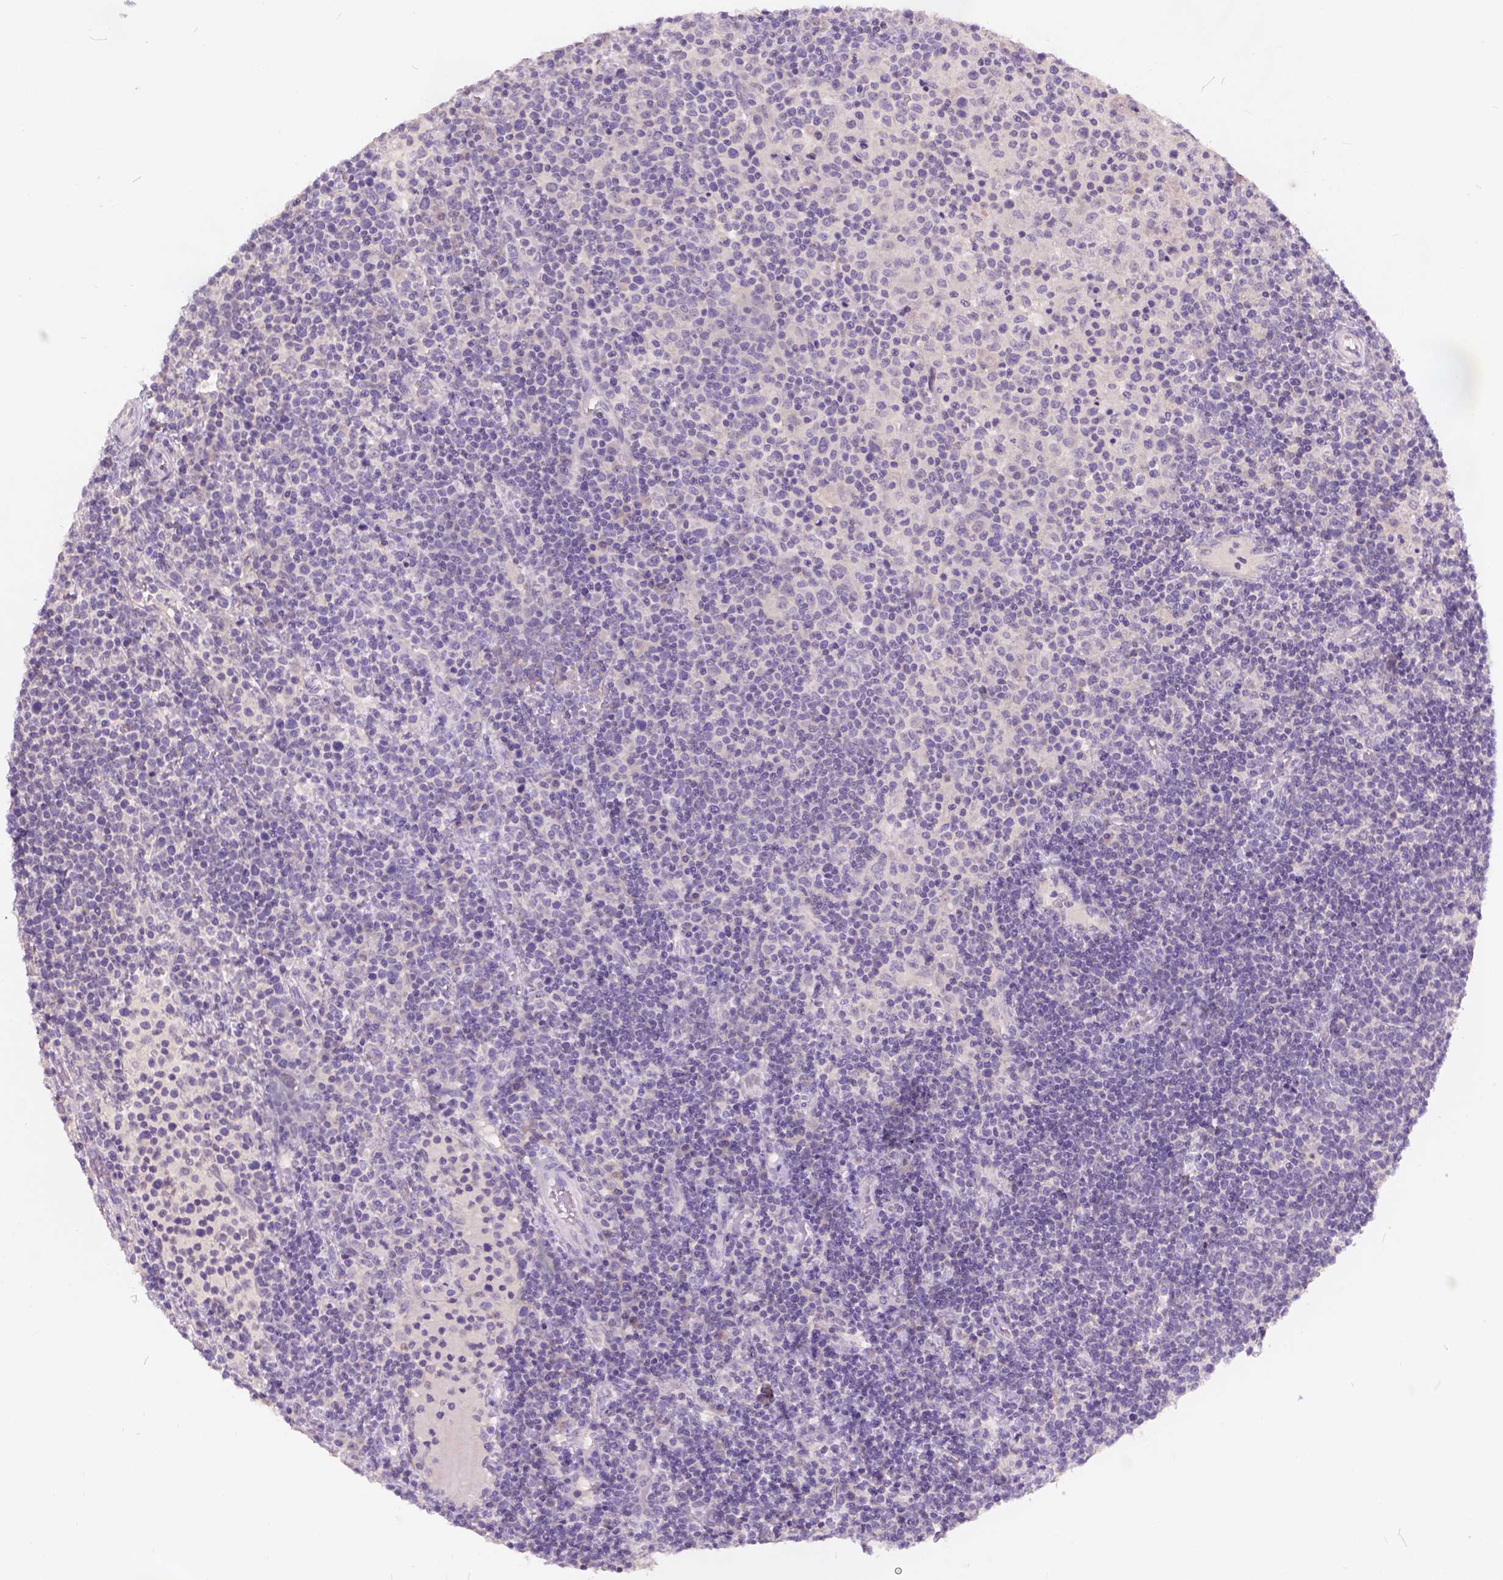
{"staining": {"intensity": "negative", "quantity": "none", "location": "none"}, "tissue": "lymphoma", "cell_type": "Tumor cells", "image_type": "cancer", "snomed": [{"axis": "morphology", "description": "Malignant lymphoma, non-Hodgkin's type, High grade"}, {"axis": "topography", "description": "Lymph node"}], "caption": "IHC histopathology image of neoplastic tissue: human high-grade malignant lymphoma, non-Hodgkin's type stained with DAB demonstrates no significant protein expression in tumor cells.", "gene": "PEX11G", "patient": {"sex": "male", "age": 61}}